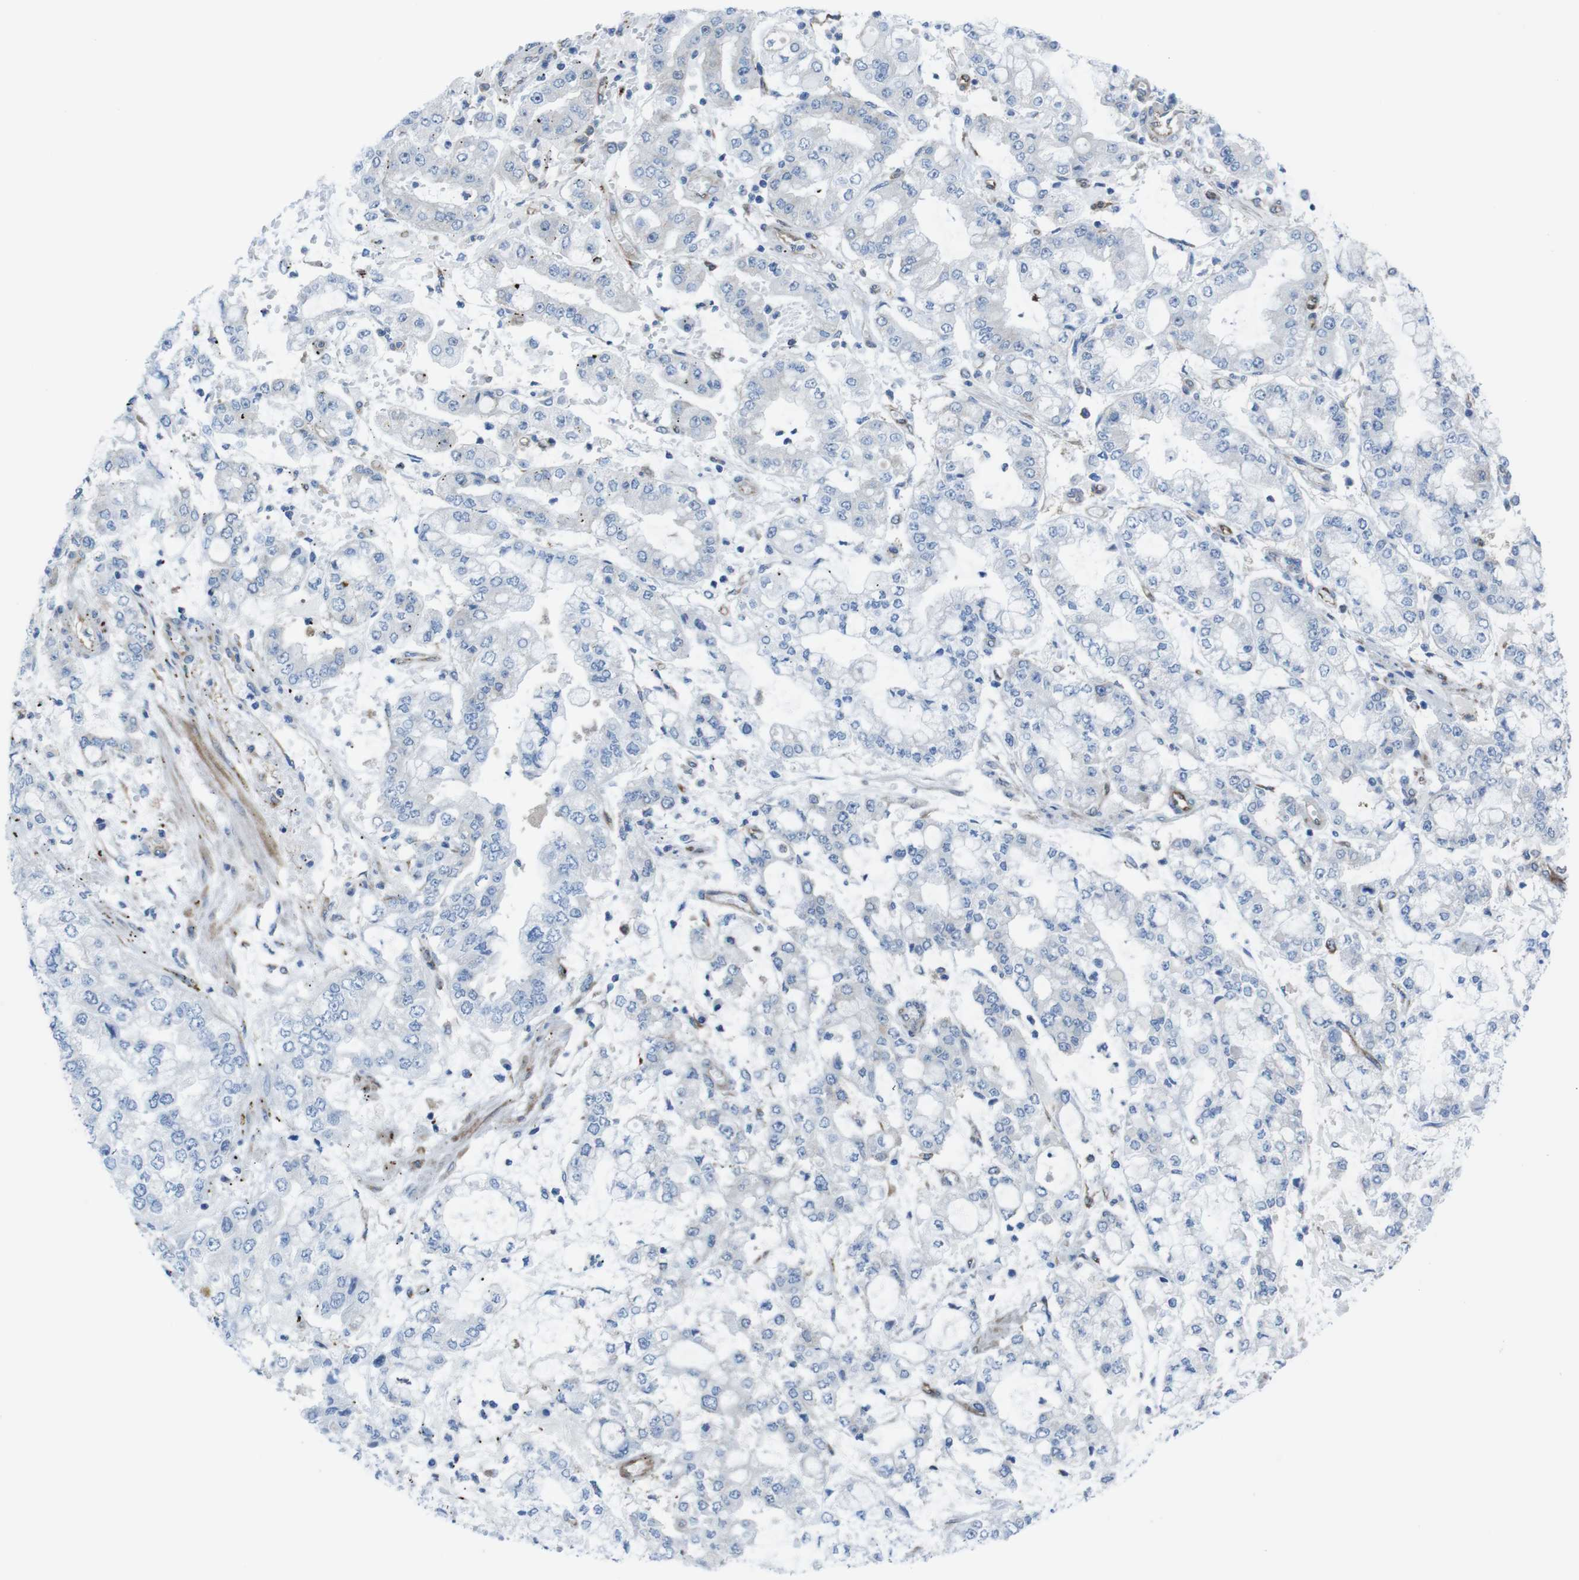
{"staining": {"intensity": "negative", "quantity": "none", "location": "none"}, "tissue": "stomach cancer", "cell_type": "Tumor cells", "image_type": "cancer", "snomed": [{"axis": "morphology", "description": "Adenocarcinoma, NOS"}, {"axis": "topography", "description": "Stomach"}], "caption": "Protein analysis of stomach cancer shows no significant expression in tumor cells.", "gene": "DIAPH2", "patient": {"sex": "male", "age": 76}}